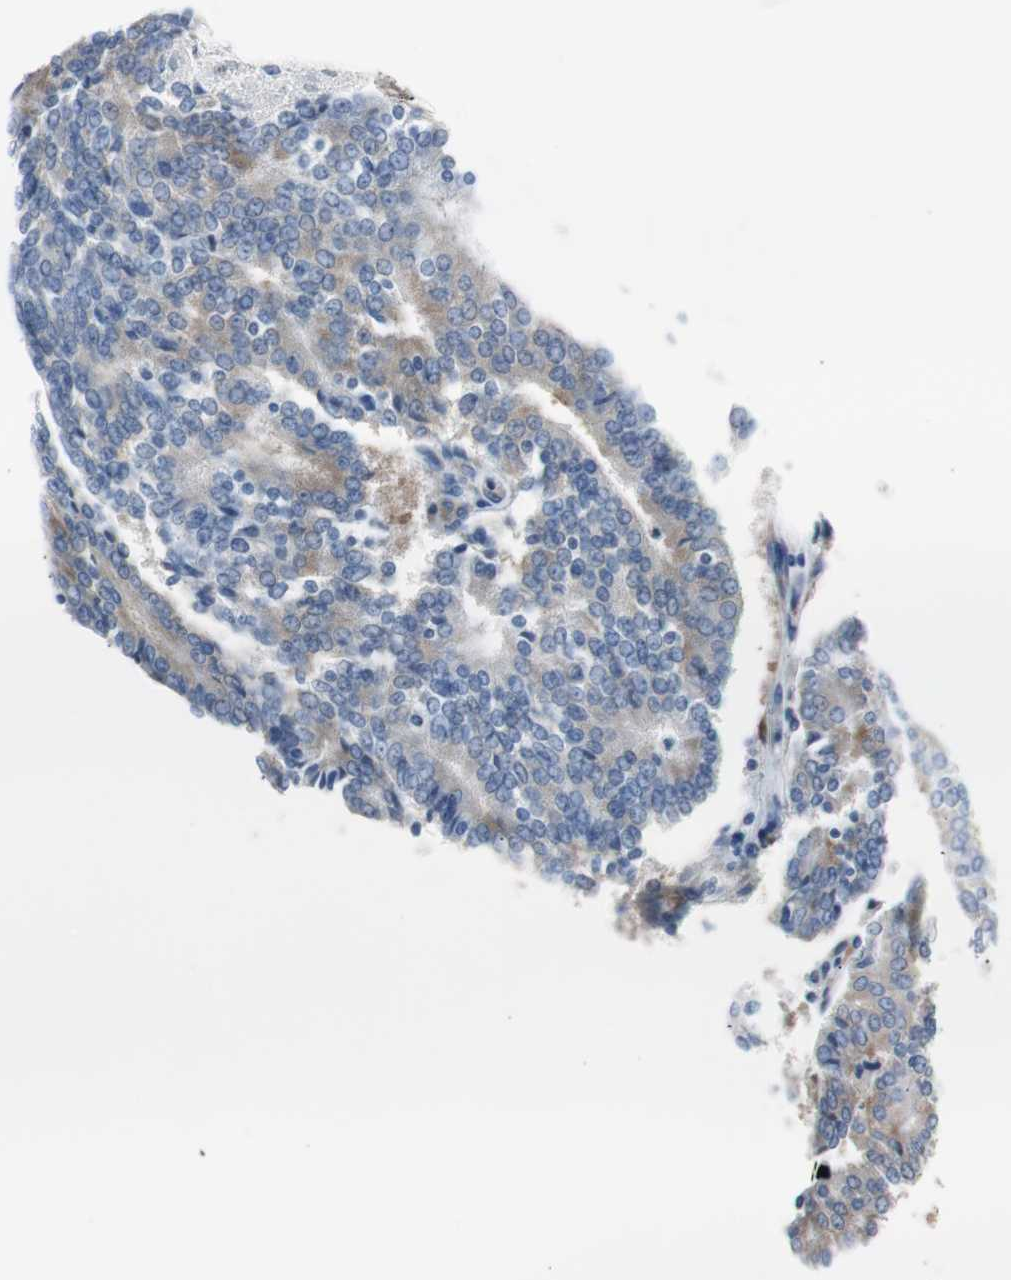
{"staining": {"intensity": "weak", "quantity": ">75%", "location": "cytoplasmic/membranous"}, "tissue": "prostate cancer", "cell_type": "Tumor cells", "image_type": "cancer", "snomed": [{"axis": "morphology", "description": "Adenocarcinoma, High grade"}, {"axis": "topography", "description": "Prostate"}], "caption": "An immunohistochemistry image of neoplastic tissue is shown. Protein staining in brown highlights weak cytoplasmic/membranous positivity in prostate cancer (adenocarcinoma (high-grade)) within tumor cells. (DAB (3,3'-diaminobenzidine) IHC, brown staining for protein, blue staining for nuclei).", "gene": "RPS12", "patient": {"sex": "male", "age": 55}}